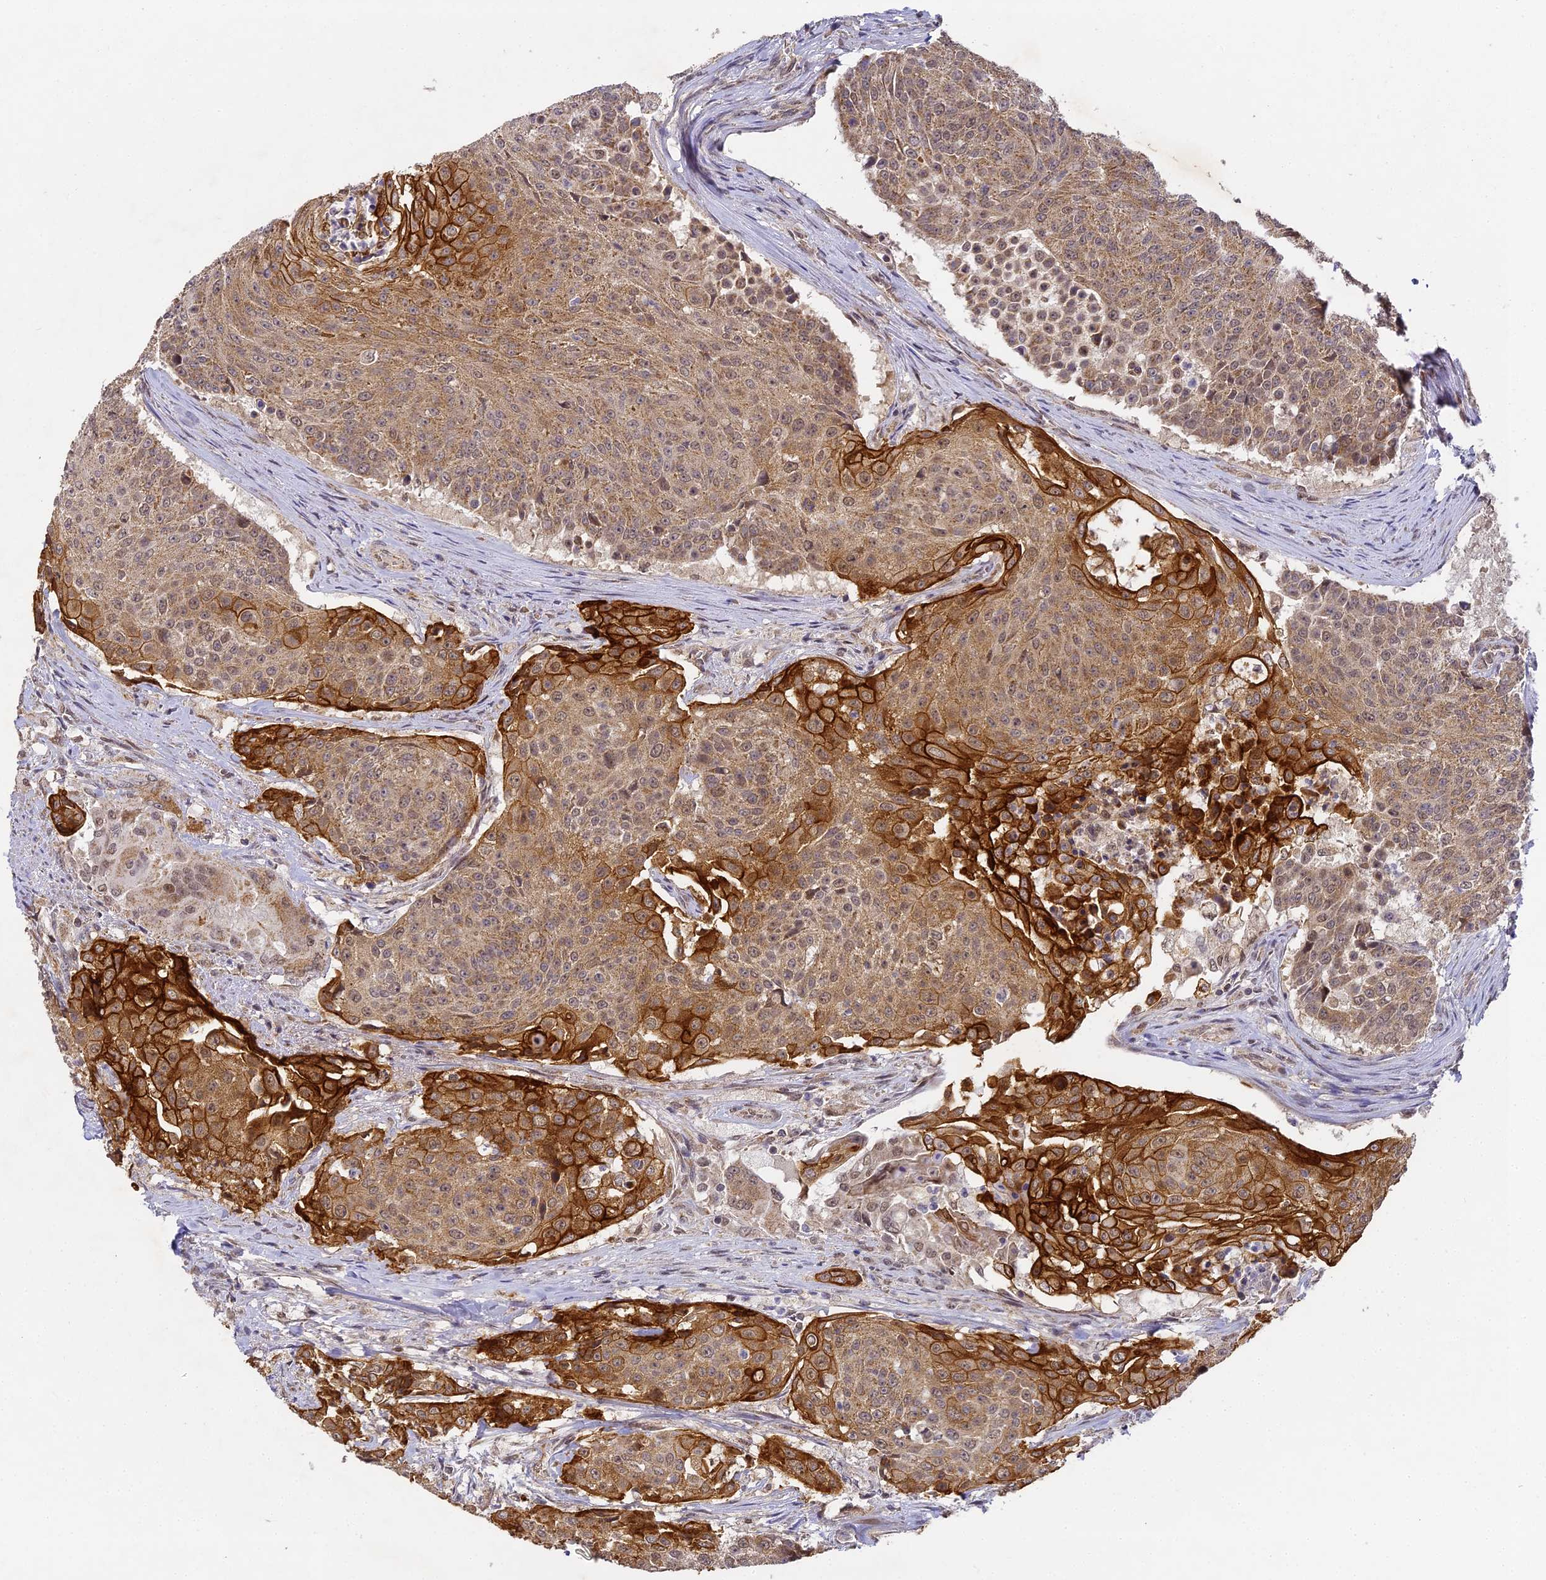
{"staining": {"intensity": "strong", "quantity": ">75%", "location": "cytoplasmic/membranous,nuclear"}, "tissue": "urothelial cancer", "cell_type": "Tumor cells", "image_type": "cancer", "snomed": [{"axis": "morphology", "description": "Urothelial carcinoma, High grade"}, {"axis": "topography", "description": "Urinary bladder"}], "caption": "Immunohistochemistry (IHC) image of neoplastic tissue: high-grade urothelial carcinoma stained using immunohistochemistry exhibits high levels of strong protein expression localized specifically in the cytoplasmic/membranous and nuclear of tumor cells, appearing as a cytoplasmic/membranous and nuclear brown color.", "gene": "DNAAF10", "patient": {"sex": "female", "age": 63}}